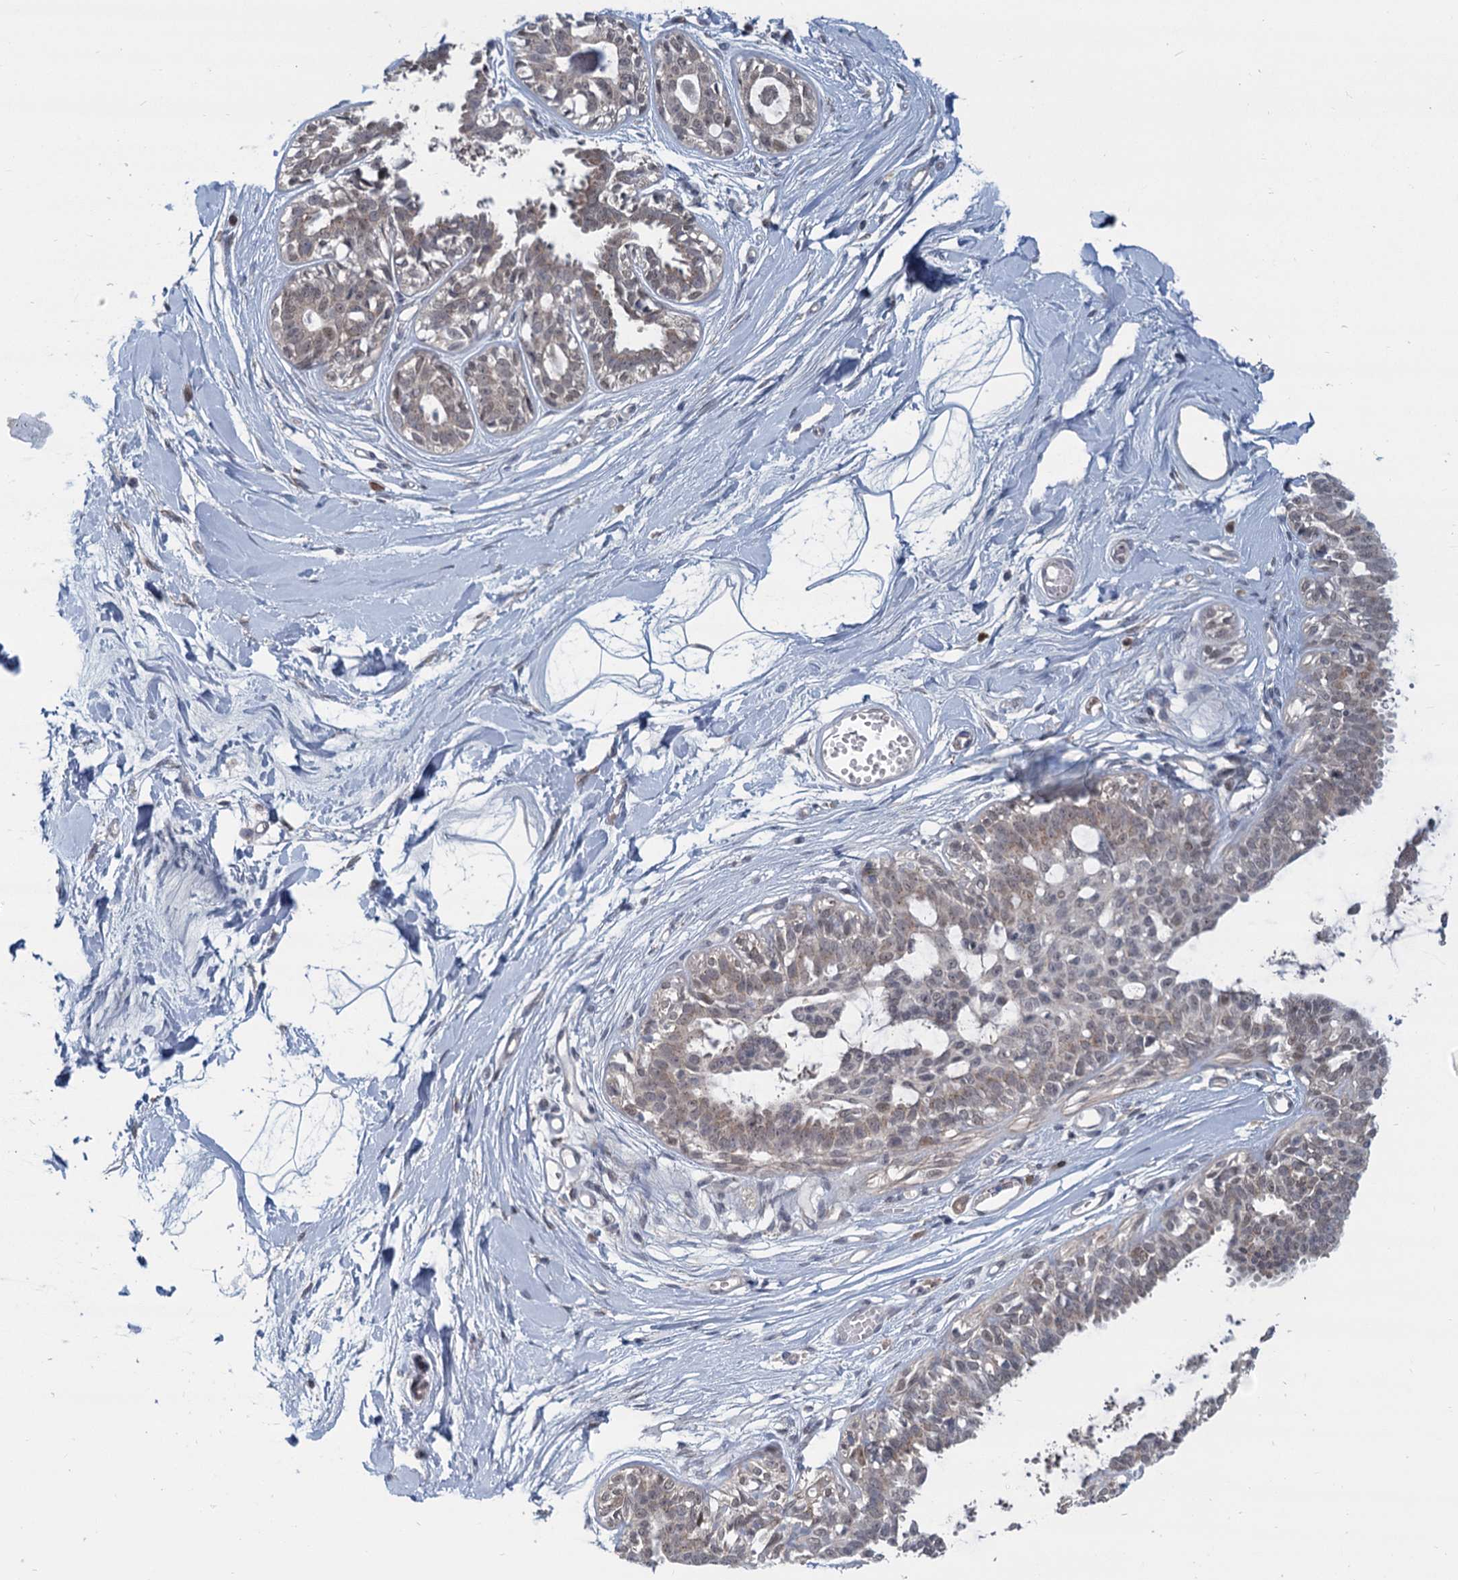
{"staining": {"intensity": "negative", "quantity": "none", "location": "none"}, "tissue": "breast", "cell_type": "Adipocytes", "image_type": "normal", "snomed": [{"axis": "morphology", "description": "Normal tissue, NOS"}, {"axis": "topography", "description": "Breast"}], "caption": "The immunohistochemistry (IHC) micrograph has no significant expression in adipocytes of breast.", "gene": "STAP1", "patient": {"sex": "female", "age": 45}}